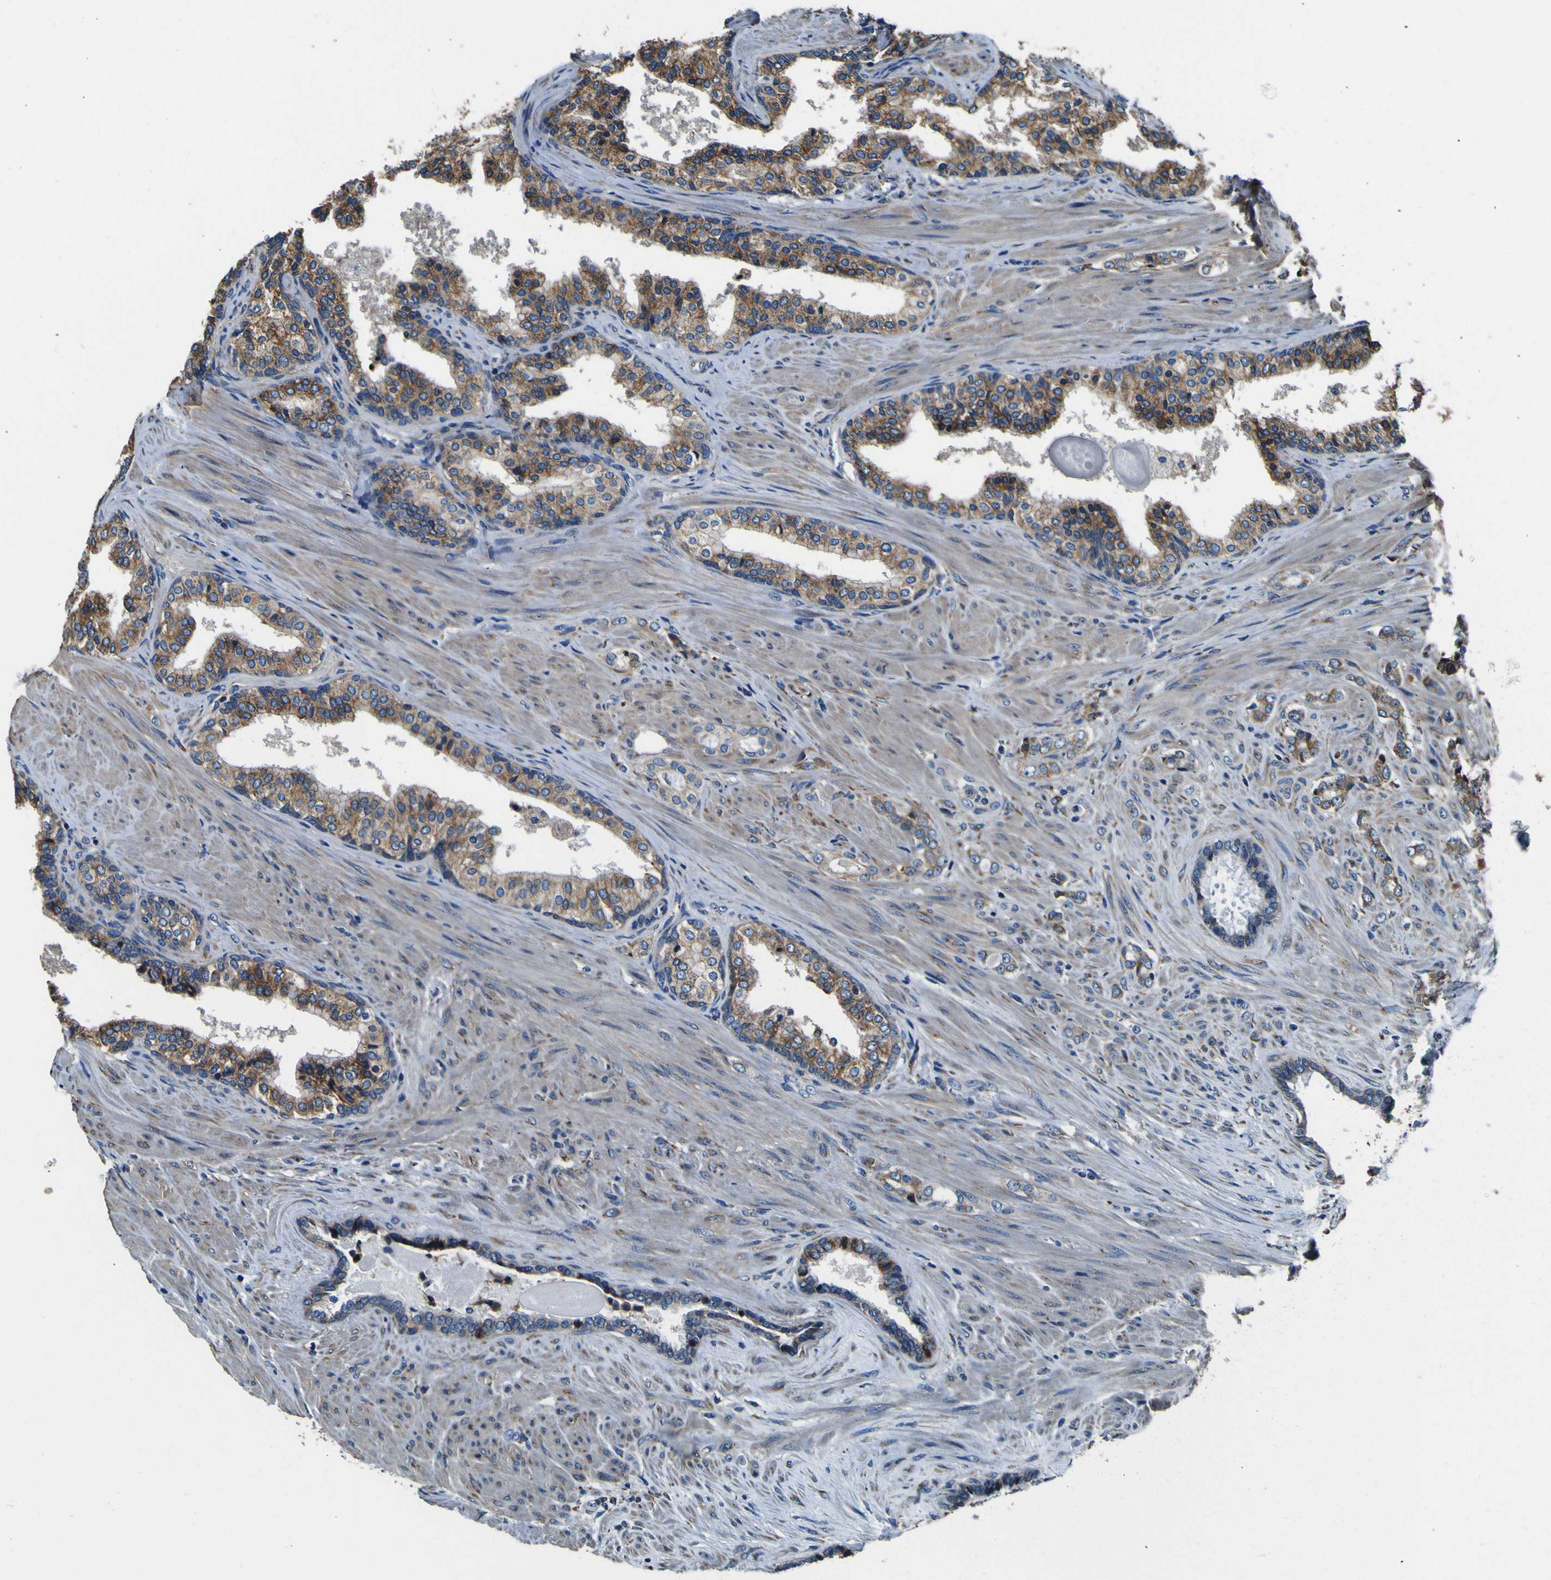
{"staining": {"intensity": "weak", "quantity": ">75%", "location": "cytoplasmic/membranous"}, "tissue": "prostate cancer", "cell_type": "Tumor cells", "image_type": "cancer", "snomed": [{"axis": "morphology", "description": "Adenocarcinoma, Low grade"}, {"axis": "topography", "description": "Prostate"}], "caption": "High-power microscopy captured an immunohistochemistry image of prostate low-grade adenocarcinoma, revealing weak cytoplasmic/membranous staining in about >75% of tumor cells.", "gene": "INPP5A", "patient": {"sex": "male", "age": 60}}